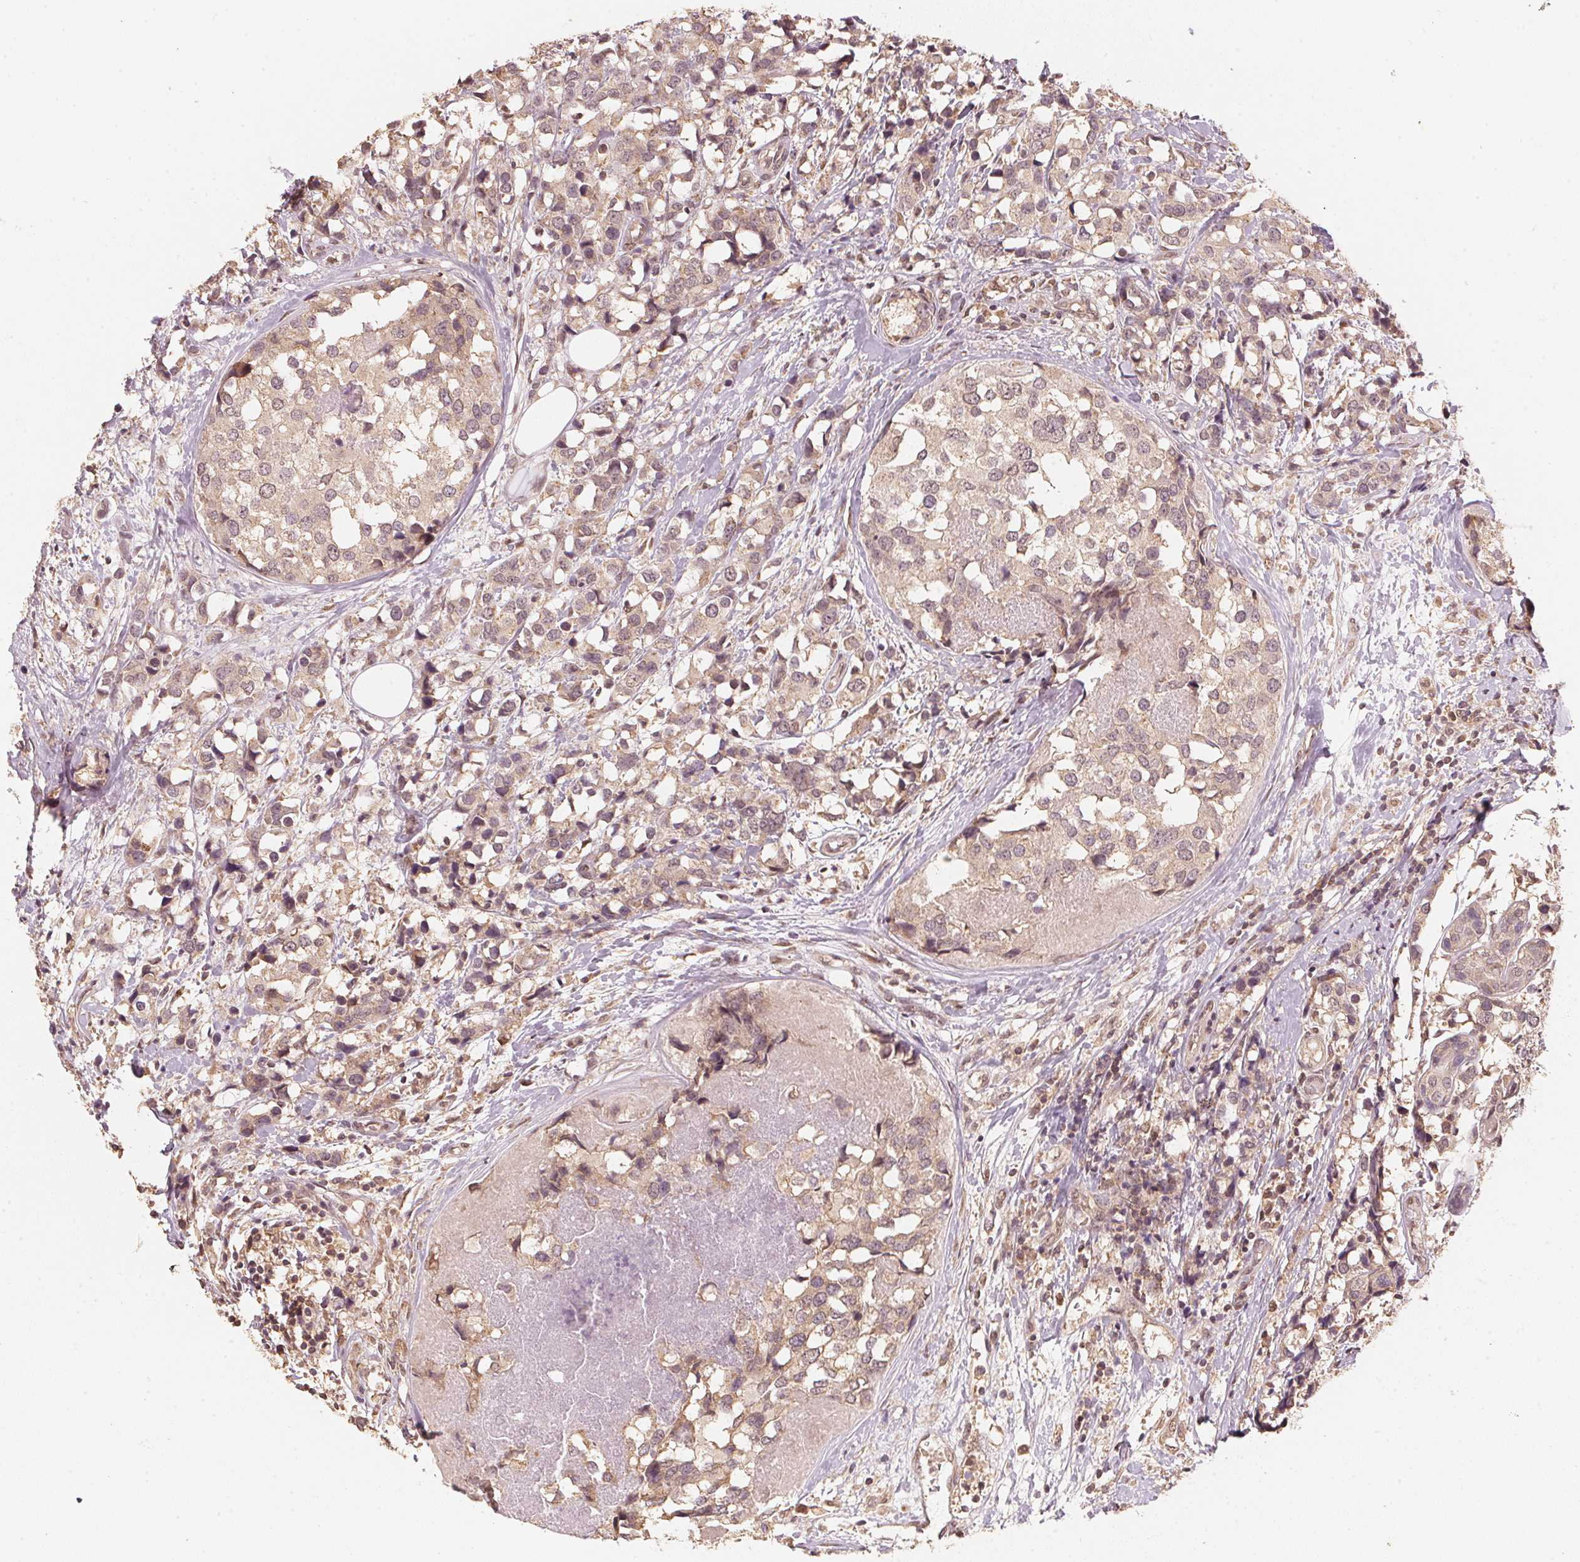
{"staining": {"intensity": "weak", "quantity": ">75%", "location": "cytoplasmic/membranous"}, "tissue": "breast cancer", "cell_type": "Tumor cells", "image_type": "cancer", "snomed": [{"axis": "morphology", "description": "Lobular carcinoma"}, {"axis": "topography", "description": "Breast"}], "caption": "High-magnification brightfield microscopy of breast cancer (lobular carcinoma) stained with DAB (brown) and counterstained with hematoxylin (blue). tumor cells exhibit weak cytoplasmic/membranous expression is identified in about>75% of cells.", "gene": "C2orf73", "patient": {"sex": "female", "age": 59}}